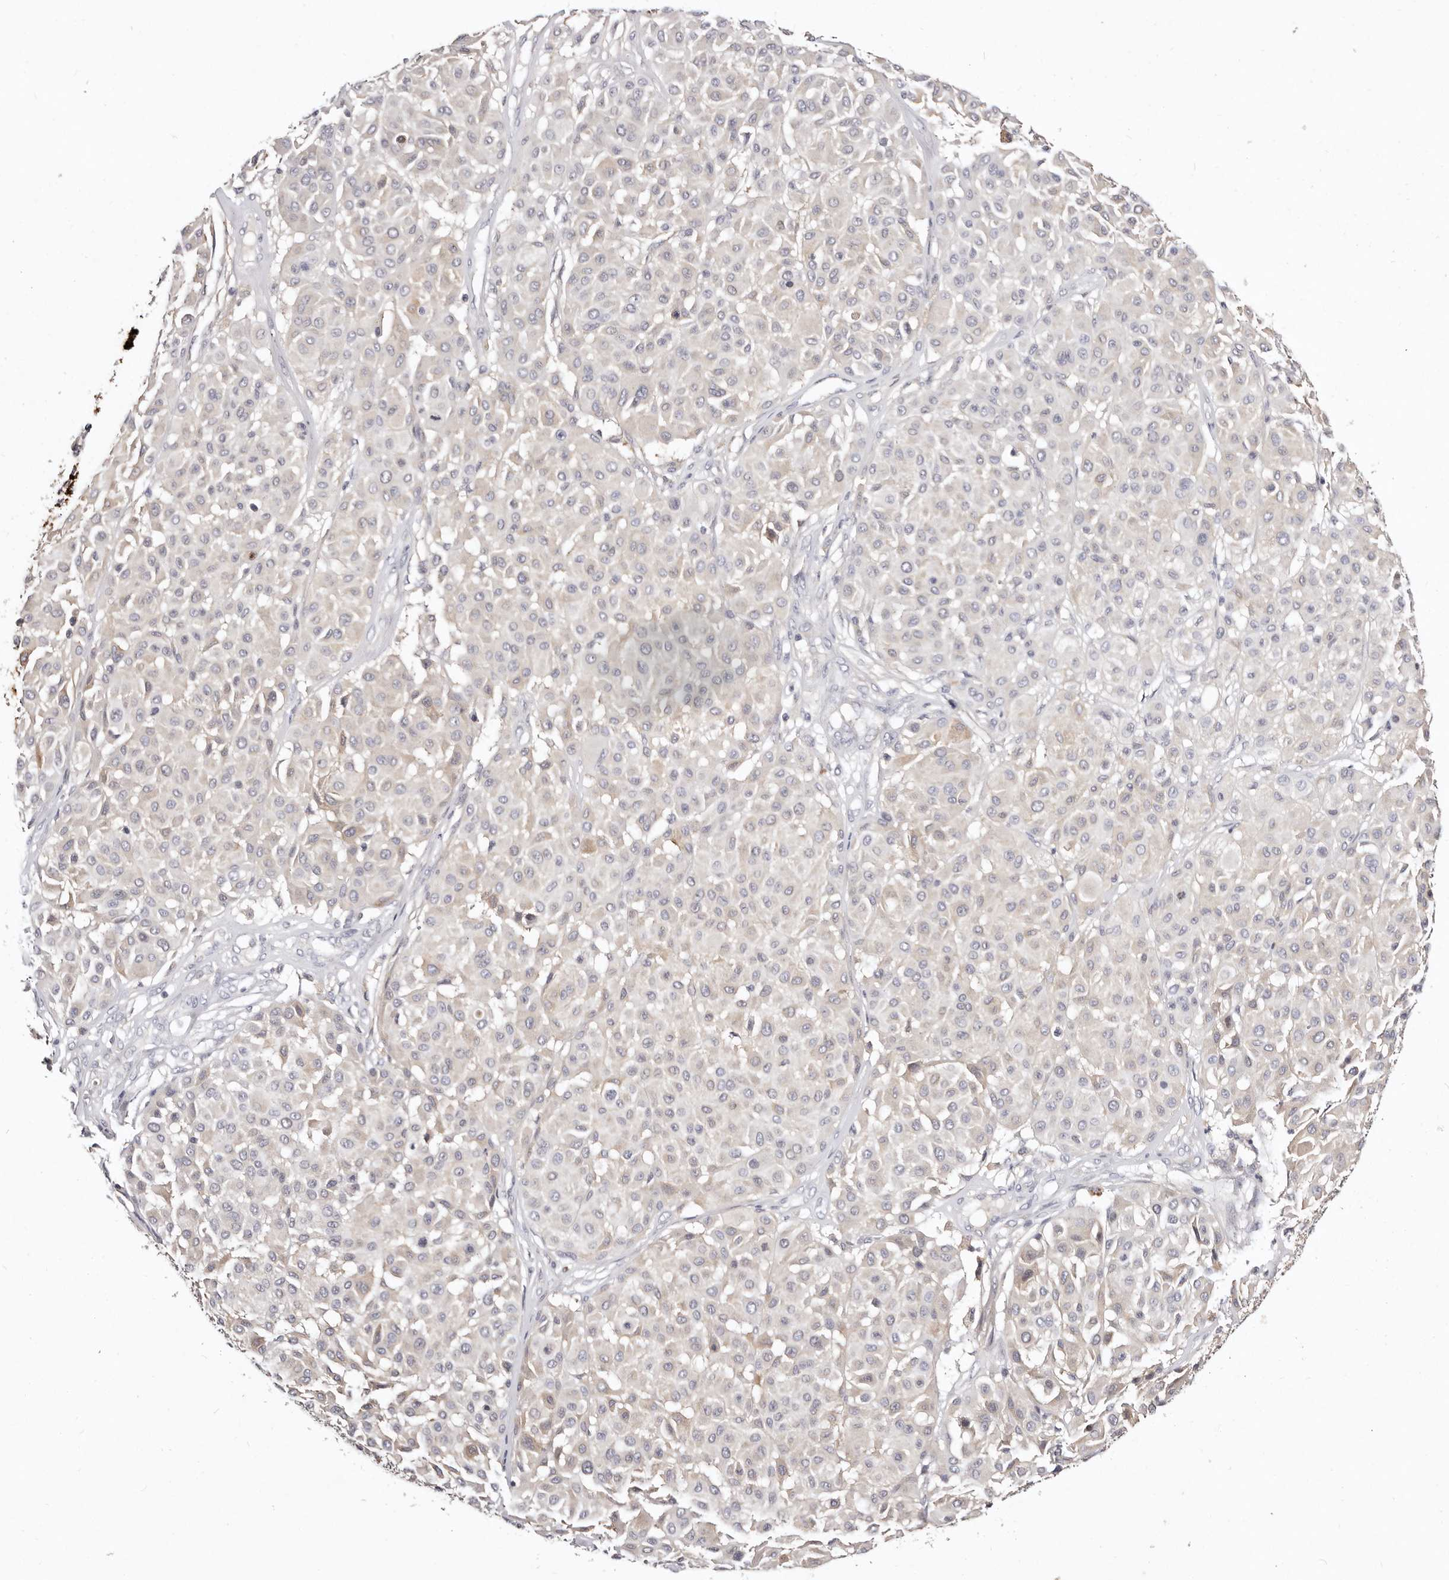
{"staining": {"intensity": "negative", "quantity": "none", "location": "none"}, "tissue": "melanoma", "cell_type": "Tumor cells", "image_type": "cancer", "snomed": [{"axis": "morphology", "description": "Malignant melanoma, Metastatic site"}, {"axis": "topography", "description": "Soft tissue"}], "caption": "Immunohistochemical staining of human melanoma demonstrates no significant positivity in tumor cells.", "gene": "MRPS33", "patient": {"sex": "male", "age": 41}}